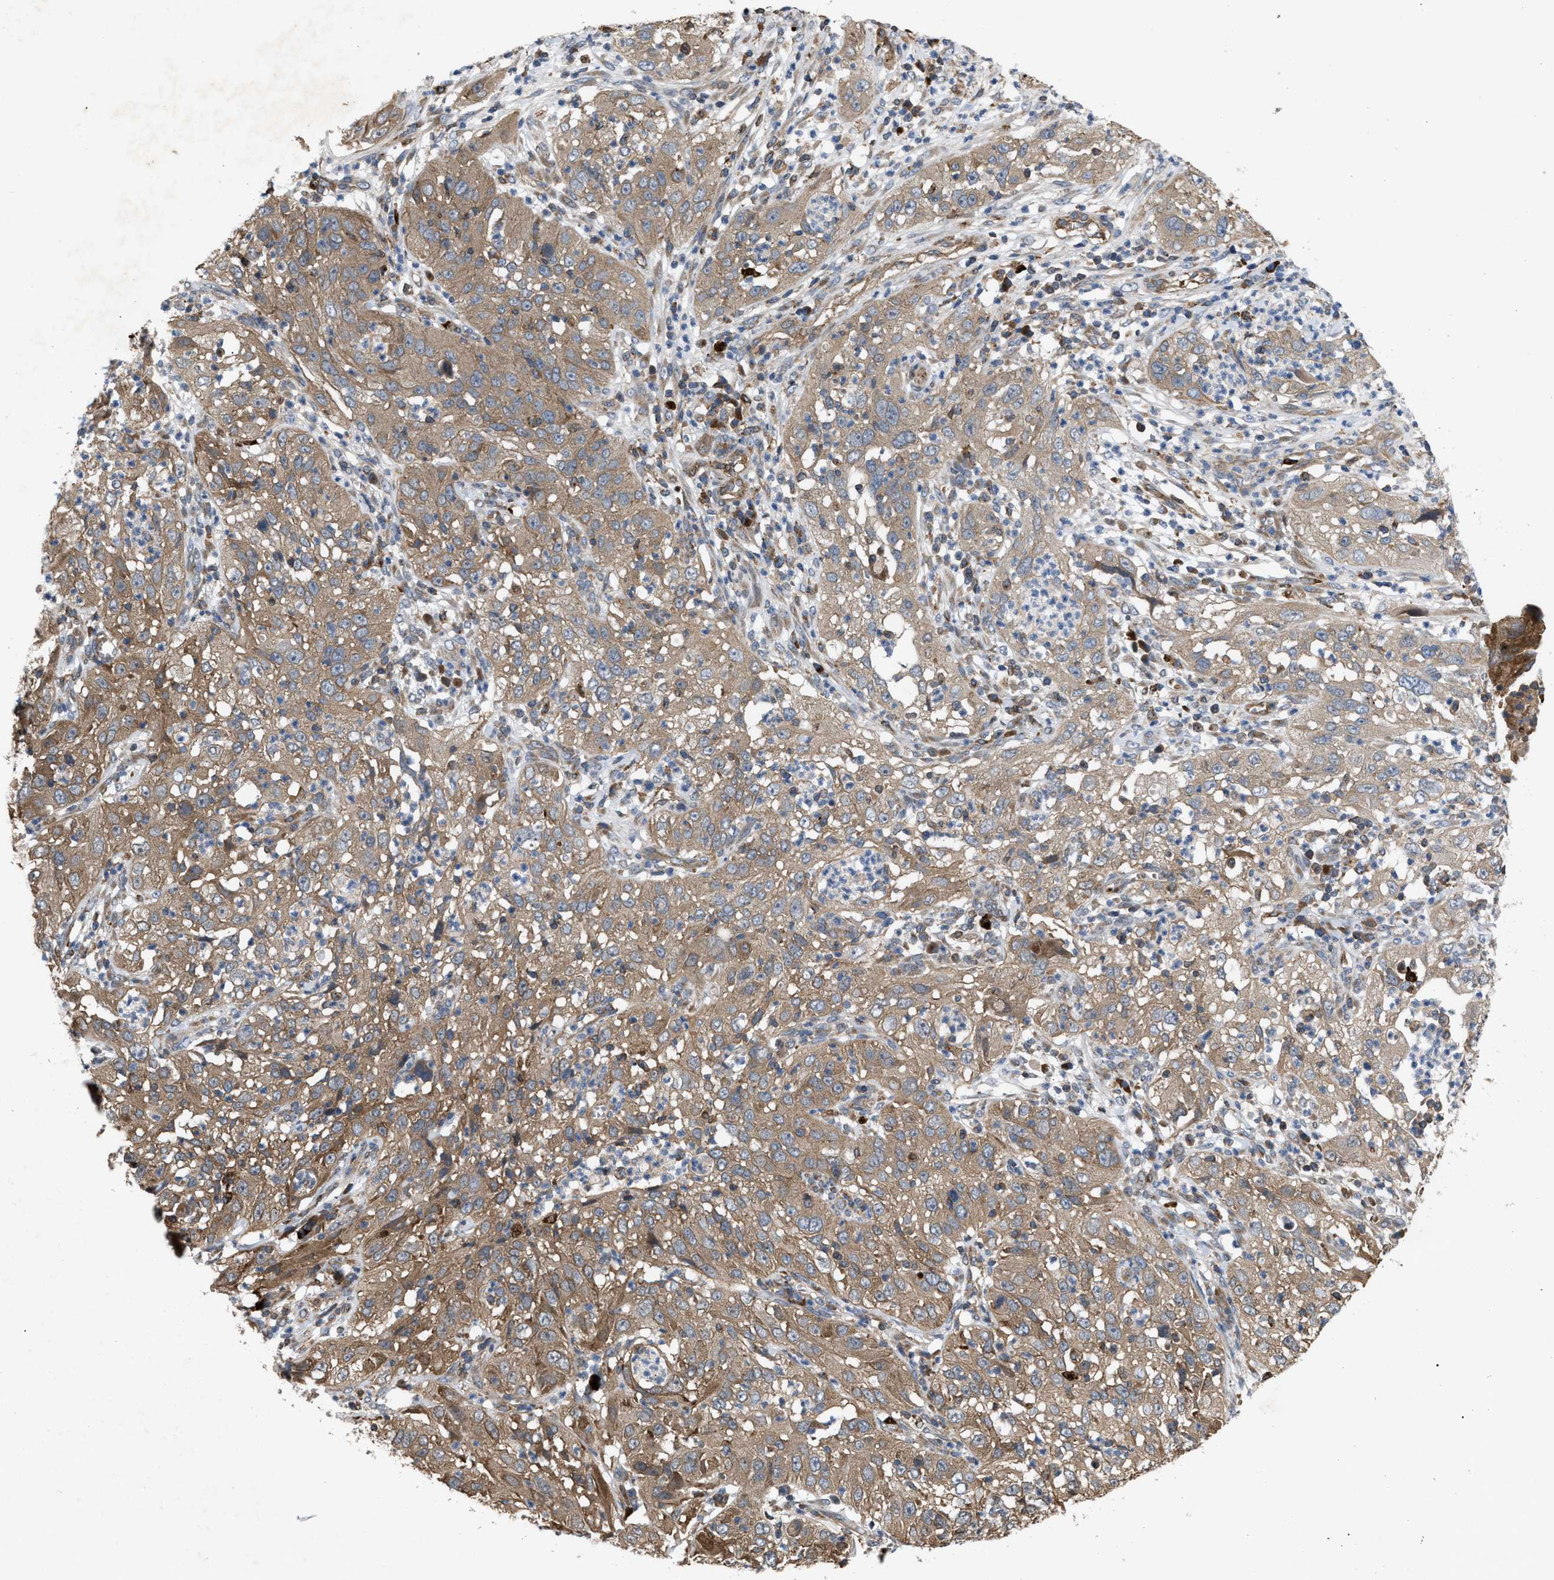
{"staining": {"intensity": "moderate", "quantity": ">75%", "location": "cytoplasmic/membranous"}, "tissue": "cervical cancer", "cell_type": "Tumor cells", "image_type": "cancer", "snomed": [{"axis": "morphology", "description": "Squamous cell carcinoma, NOS"}, {"axis": "topography", "description": "Cervix"}], "caption": "Approximately >75% of tumor cells in cervical cancer exhibit moderate cytoplasmic/membranous protein expression as visualized by brown immunohistochemical staining.", "gene": "GCC1", "patient": {"sex": "female", "age": 32}}